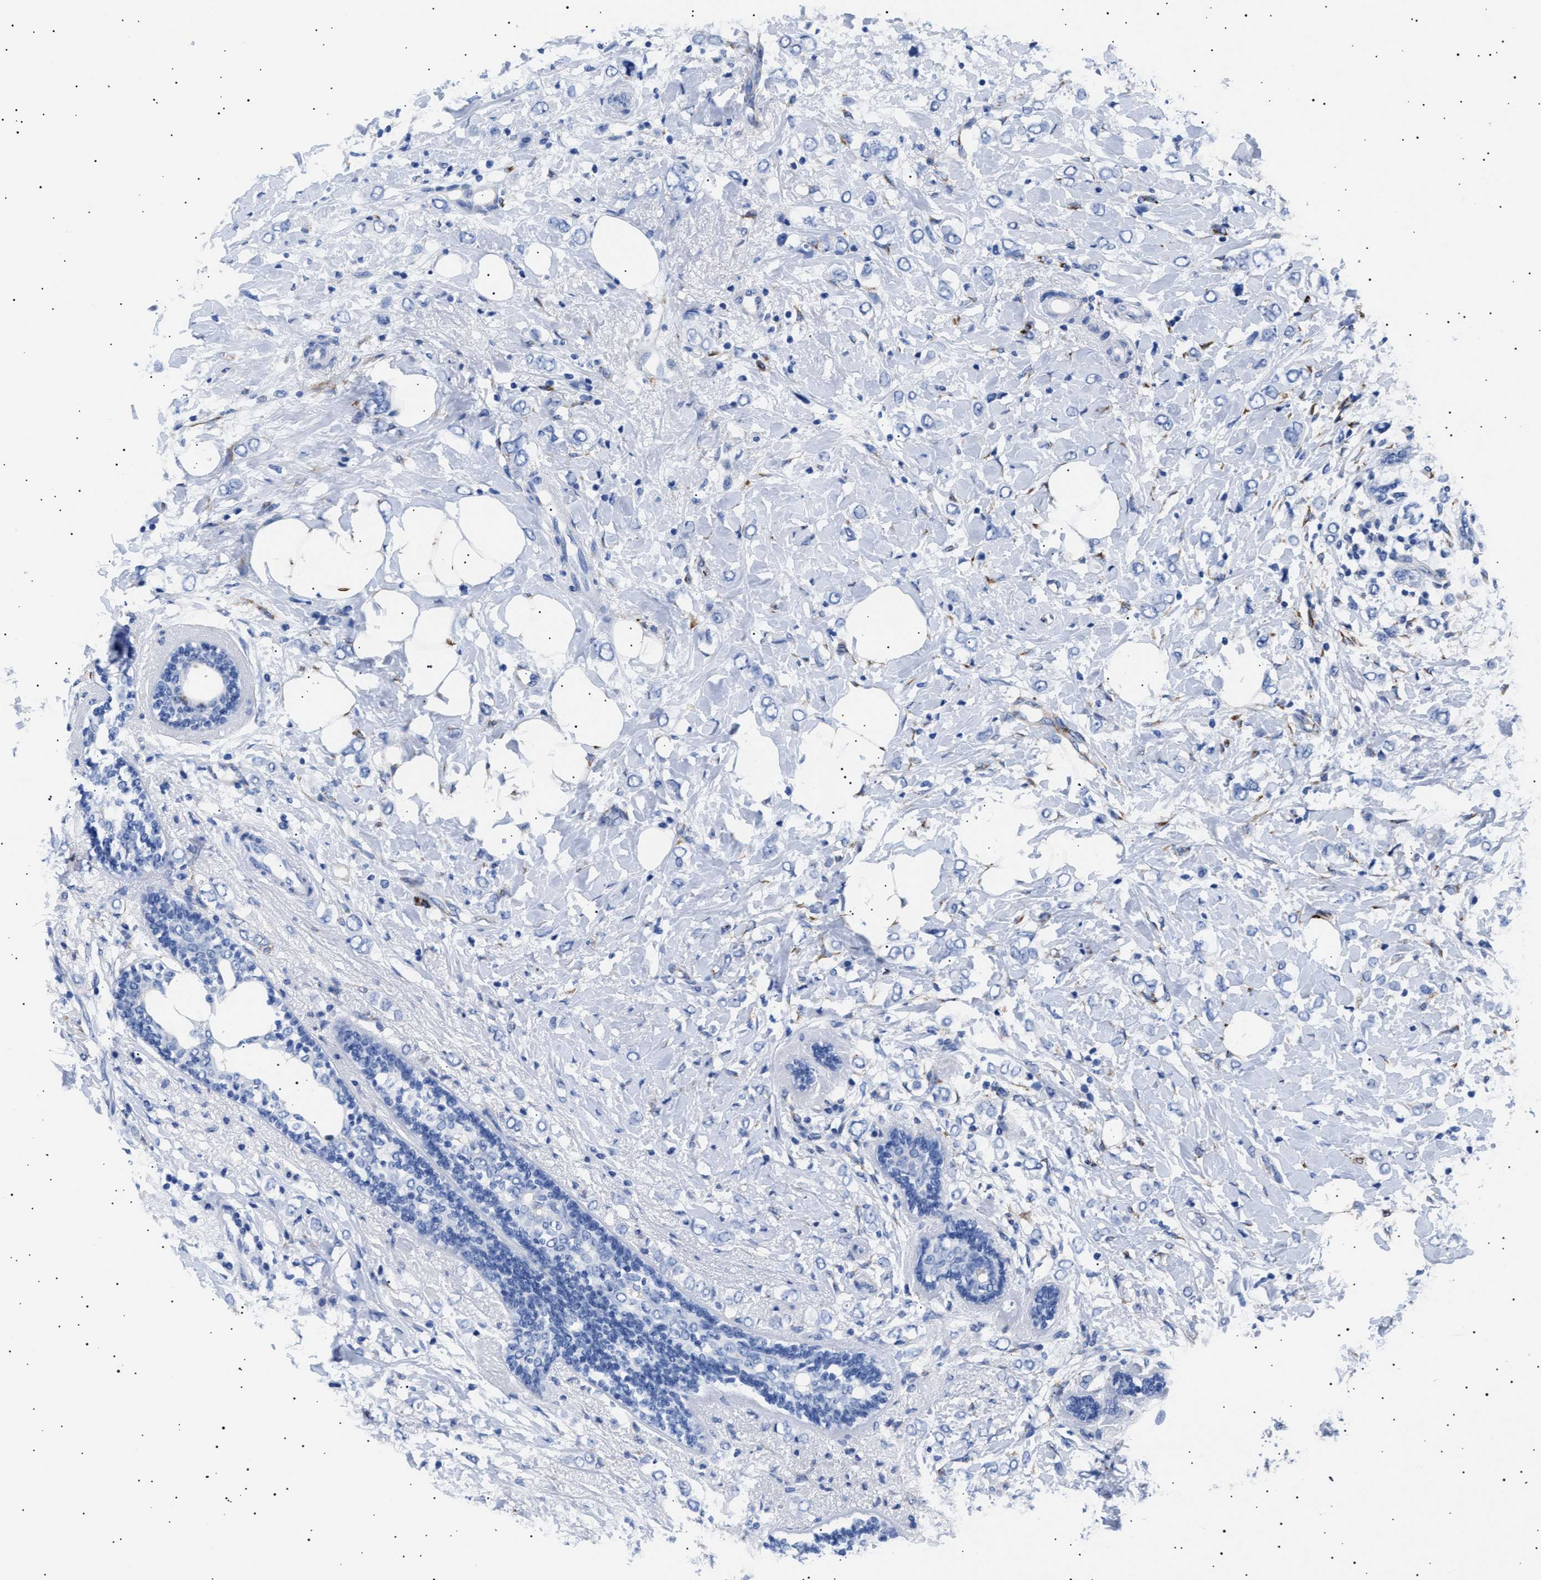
{"staining": {"intensity": "negative", "quantity": "none", "location": "none"}, "tissue": "breast cancer", "cell_type": "Tumor cells", "image_type": "cancer", "snomed": [{"axis": "morphology", "description": "Normal tissue, NOS"}, {"axis": "morphology", "description": "Lobular carcinoma"}, {"axis": "topography", "description": "Breast"}], "caption": "This is an immunohistochemistry (IHC) image of breast lobular carcinoma. There is no staining in tumor cells.", "gene": "HEMGN", "patient": {"sex": "female", "age": 47}}